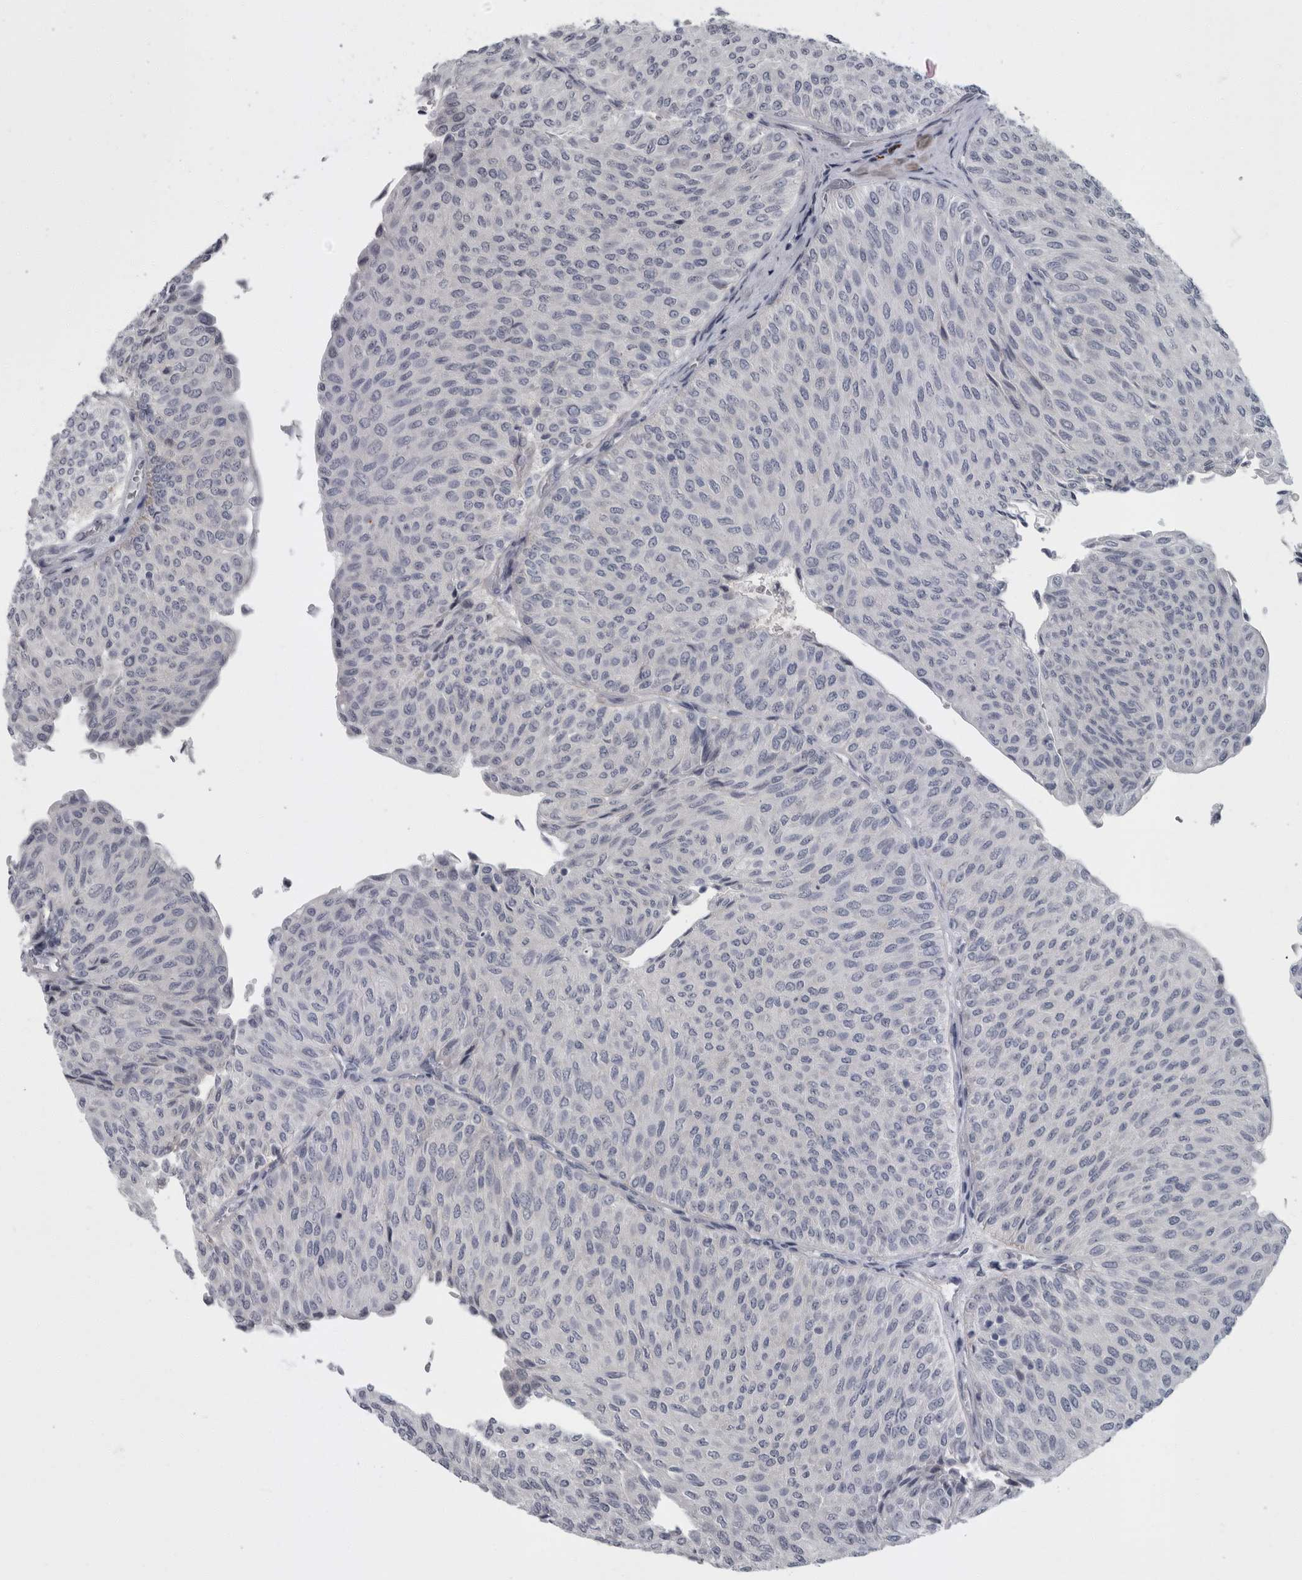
{"staining": {"intensity": "negative", "quantity": "none", "location": "none"}, "tissue": "urothelial cancer", "cell_type": "Tumor cells", "image_type": "cancer", "snomed": [{"axis": "morphology", "description": "Urothelial carcinoma, Low grade"}, {"axis": "topography", "description": "Urinary bladder"}], "caption": "IHC photomicrograph of urothelial cancer stained for a protein (brown), which exhibits no expression in tumor cells. (DAB immunohistochemistry (IHC) with hematoxylin counter stain).", "gene": "SLC25A39", "patient": {"sex": "male", "age": 78}}